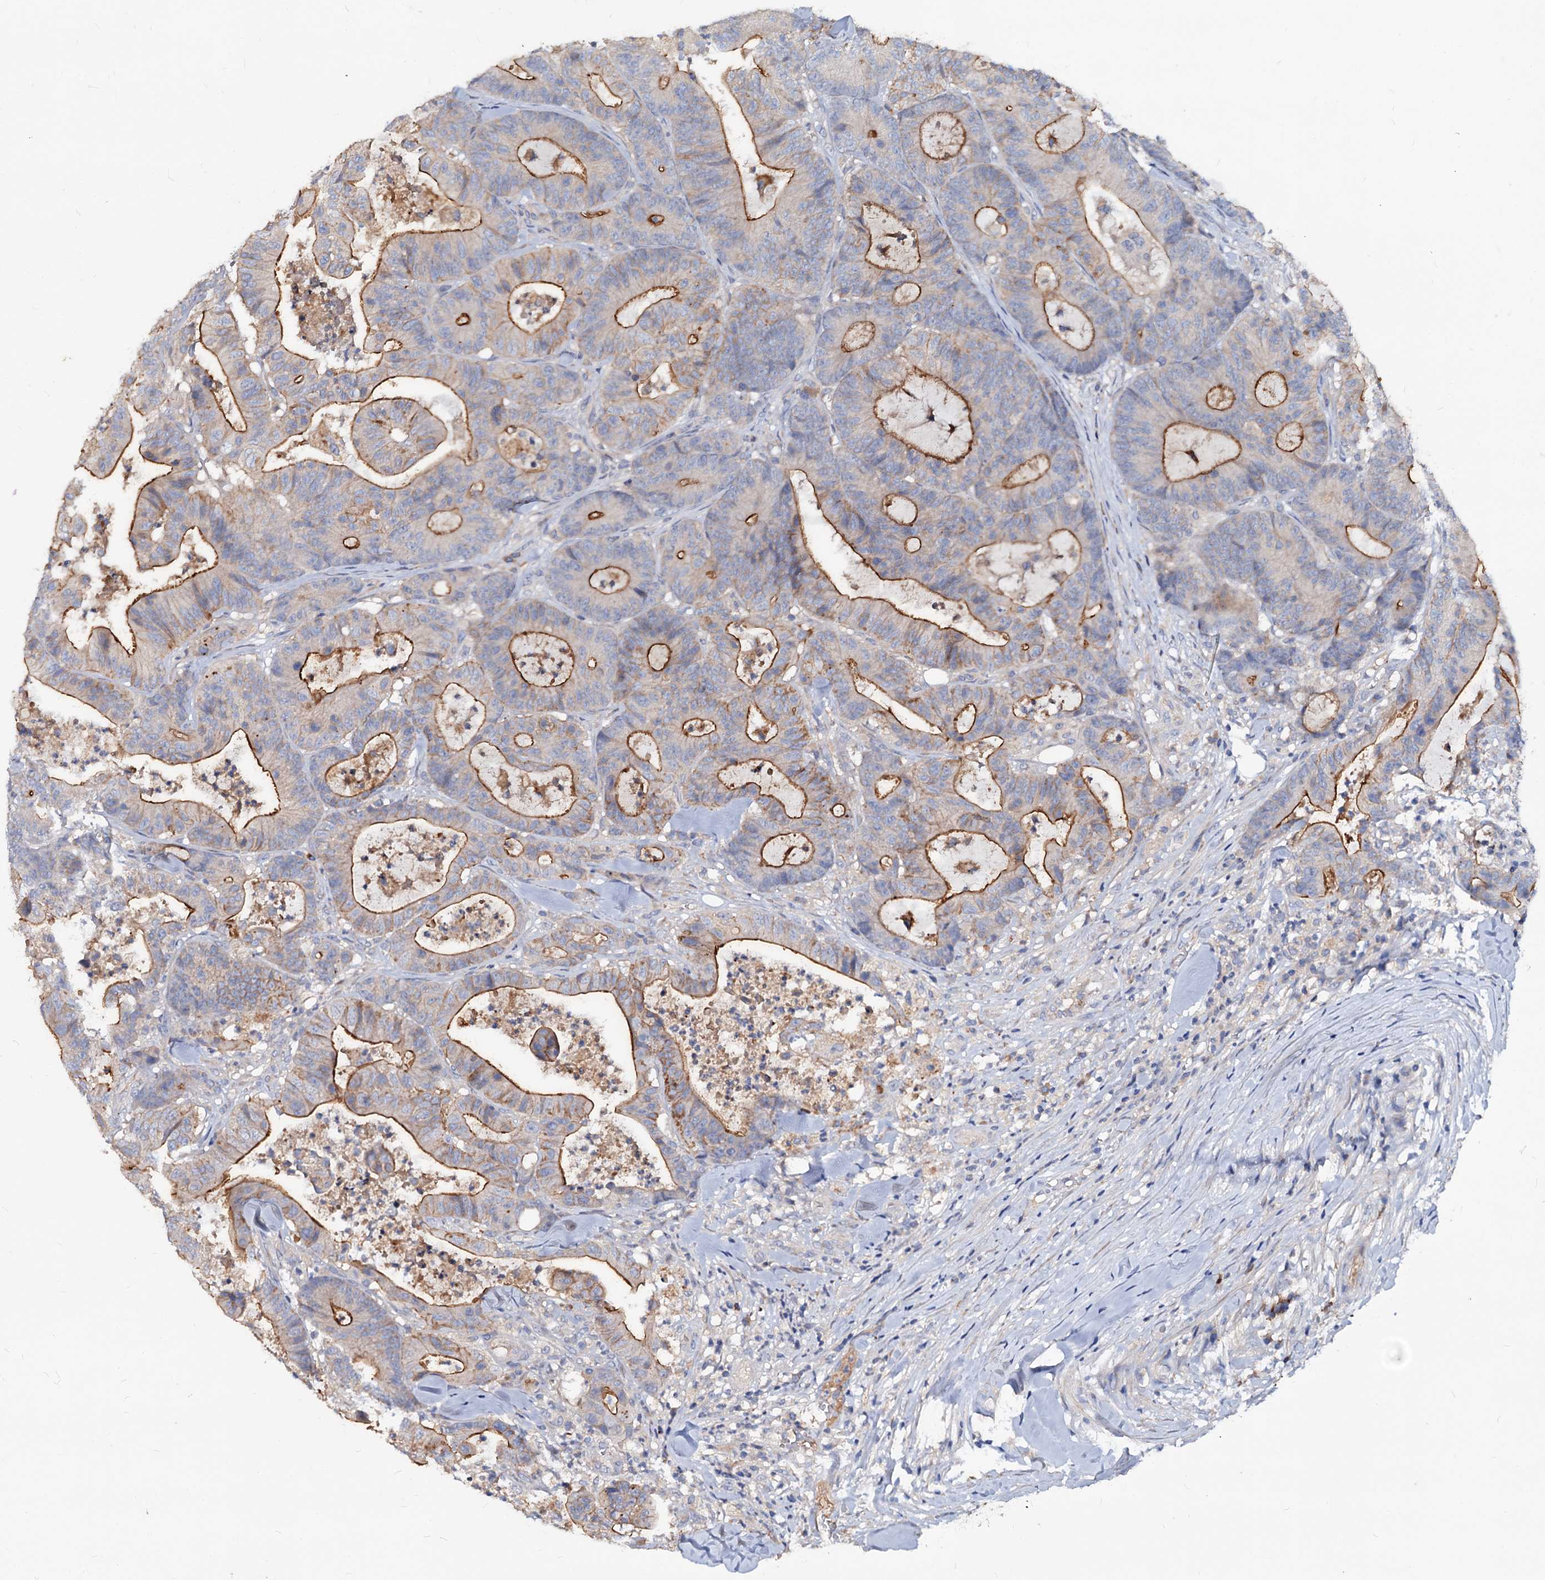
{"staining": {"intensity": "moderate", "quantity": ">75%", "location": "cytoplasmic/membranous"}, "tissue": "colorectal cancer", "cell_type": "Tumor cells", "image_type": "cancer", "snomed": [{"axis": "morphology", "description": "Adenocarcinoma, NOS"}, {"axis": "topography", "description": "Colon"}], "caption": "Immunohistochemical staining of adenocarcinoma (colorectal) displays medium levels of moderate cytoplasmic/membranous protein staining in about >75% of tumor cells.", "gene": "ACY3", "patient": {"sex": "female", "age": 84}}